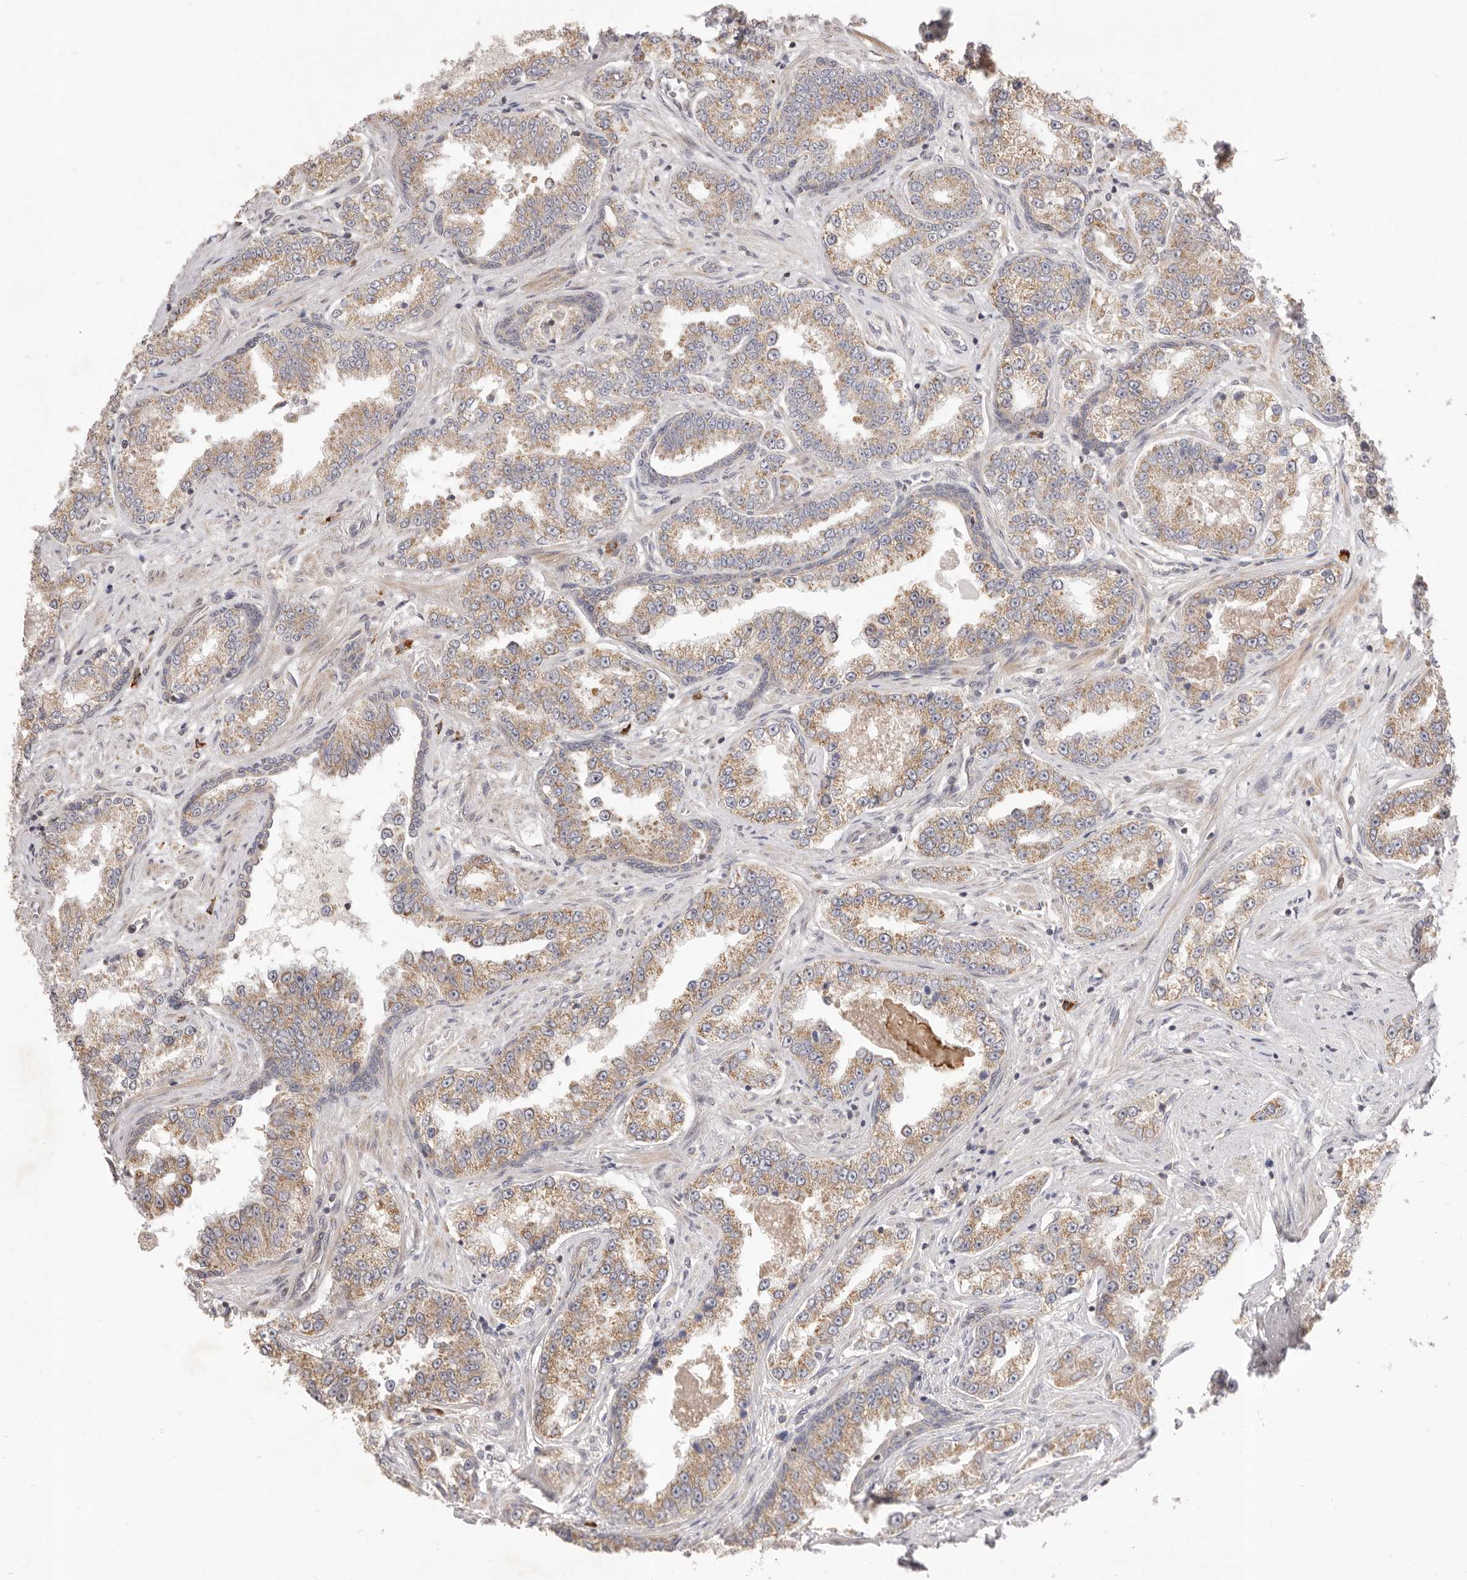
{"staining": {"intensity": "moderate", "quantity": ">75%", "location": "cytoplasmic/membranous"}, "tissue": "prostate cancer", "cell_type": "Tumor cells", "image_type": "cancer", "snomed": [{"axis": "morphology", "description": "Normal tissue, NOS"}, {"axis": "morphology", "description": "Adenocarcinoma, High grade"}, {"axis": "topography", "description": "Prostate"}], "caption": "Immunohistochemistry (IHC) micrograph of neoplastic tissue: human adenocarcinoma (high-grade) (prostate) stained using immunohistochemistry (IHC) reveals medium levels of moderate protein expression localized specifically in the cytoplasmic/membranous of tumor cells, appearing as a cytoplasmic/membranous brown color.", "gene": "USH1C", "patient": {"sex": "male", "age": 83}}